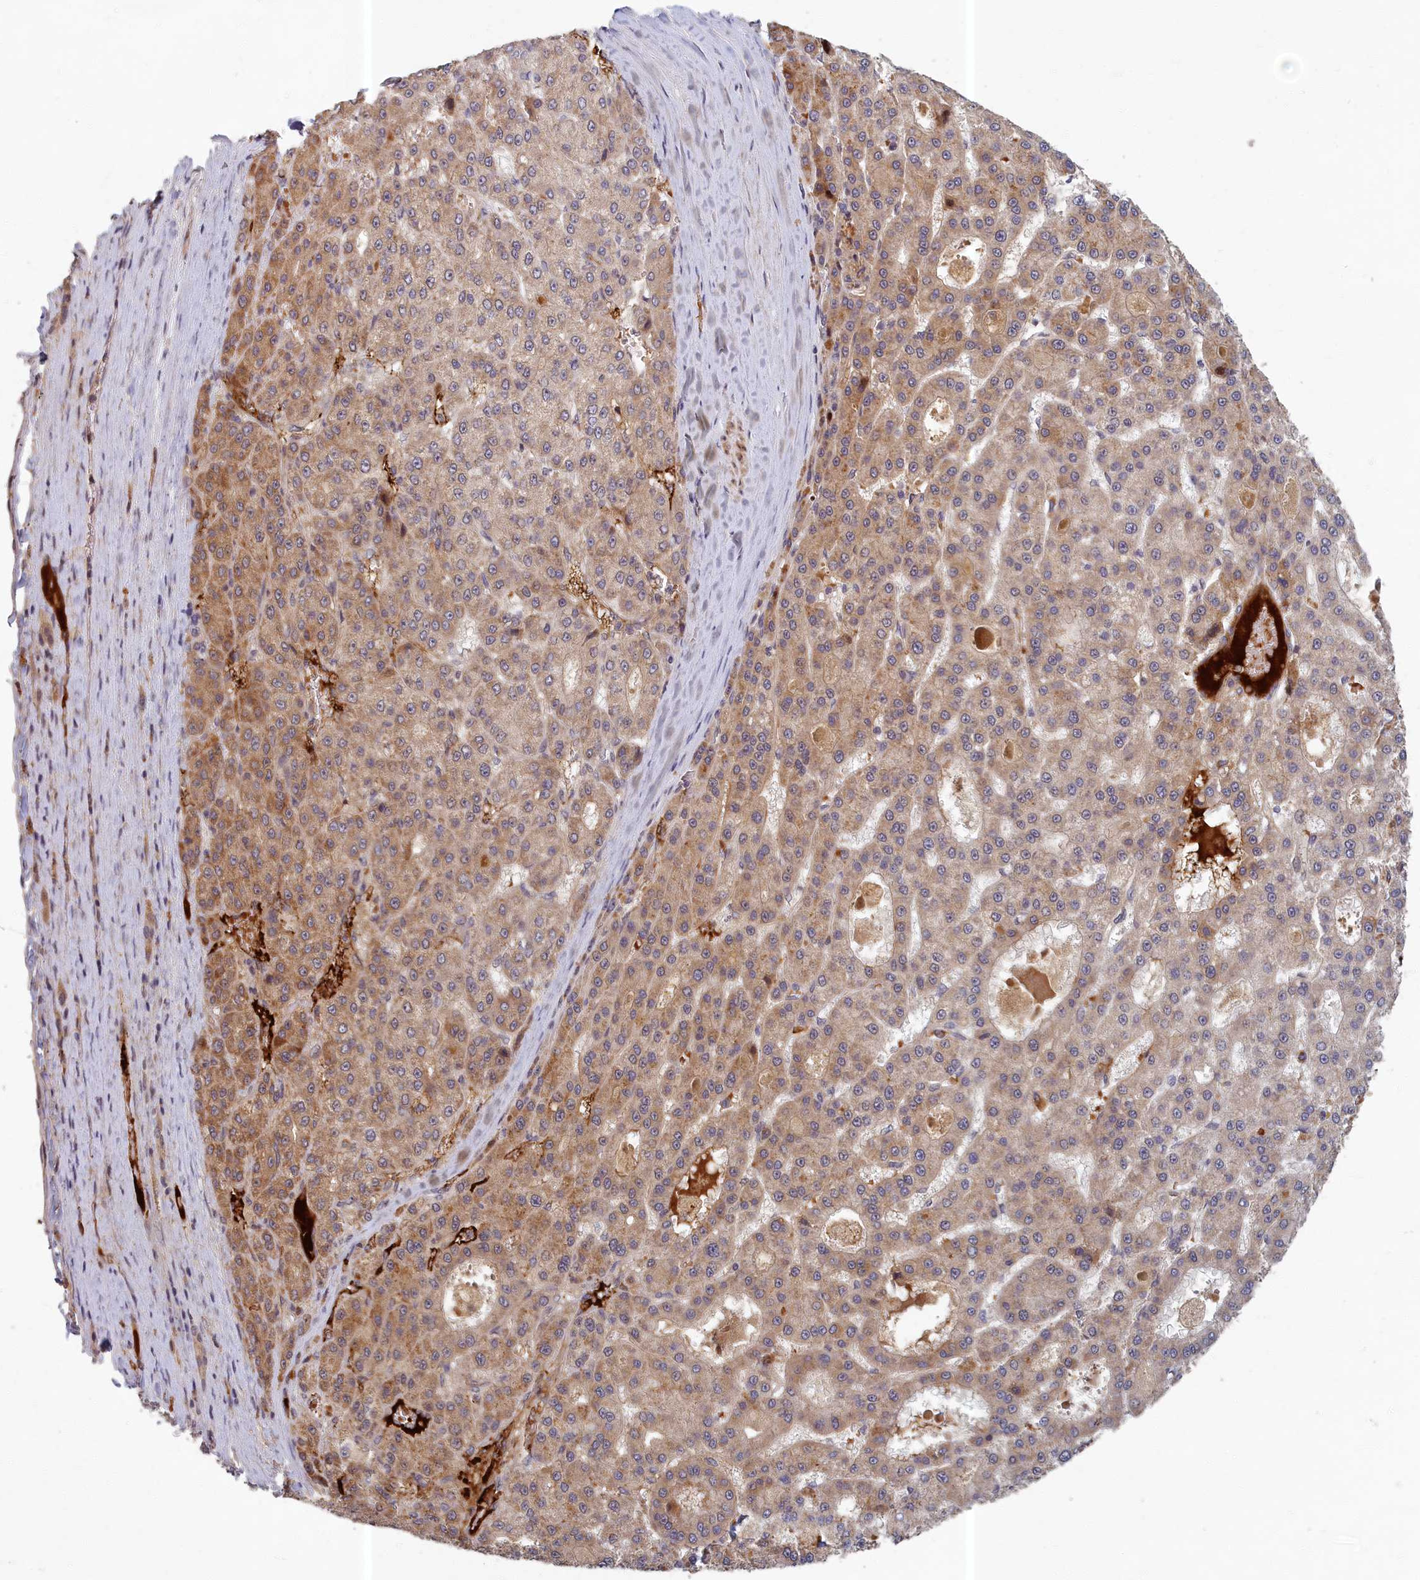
{"staining": {"intensity": "moderate", "quantity": ">75%", "location": "cytoplasmic/membranous"}, "tissue": "liver cancer", "cell_type": "Tumor cells", "image_type": "cancer", "snomed": [{"axis": "morphology", "description": "Carcinoma, Hepatocellular, NOS"}, {"axis": "topography", "description": "Liver"}], "caption": "This image shows immunohistochemistry (IHC) staining of hepatocellular carcinoma (liver), with medium moderate cytoplasmic/membranous expression in approximately >75% of tumor cells.", "gene": "EARS2", "patient": {"sex": "male", "age": 70}}